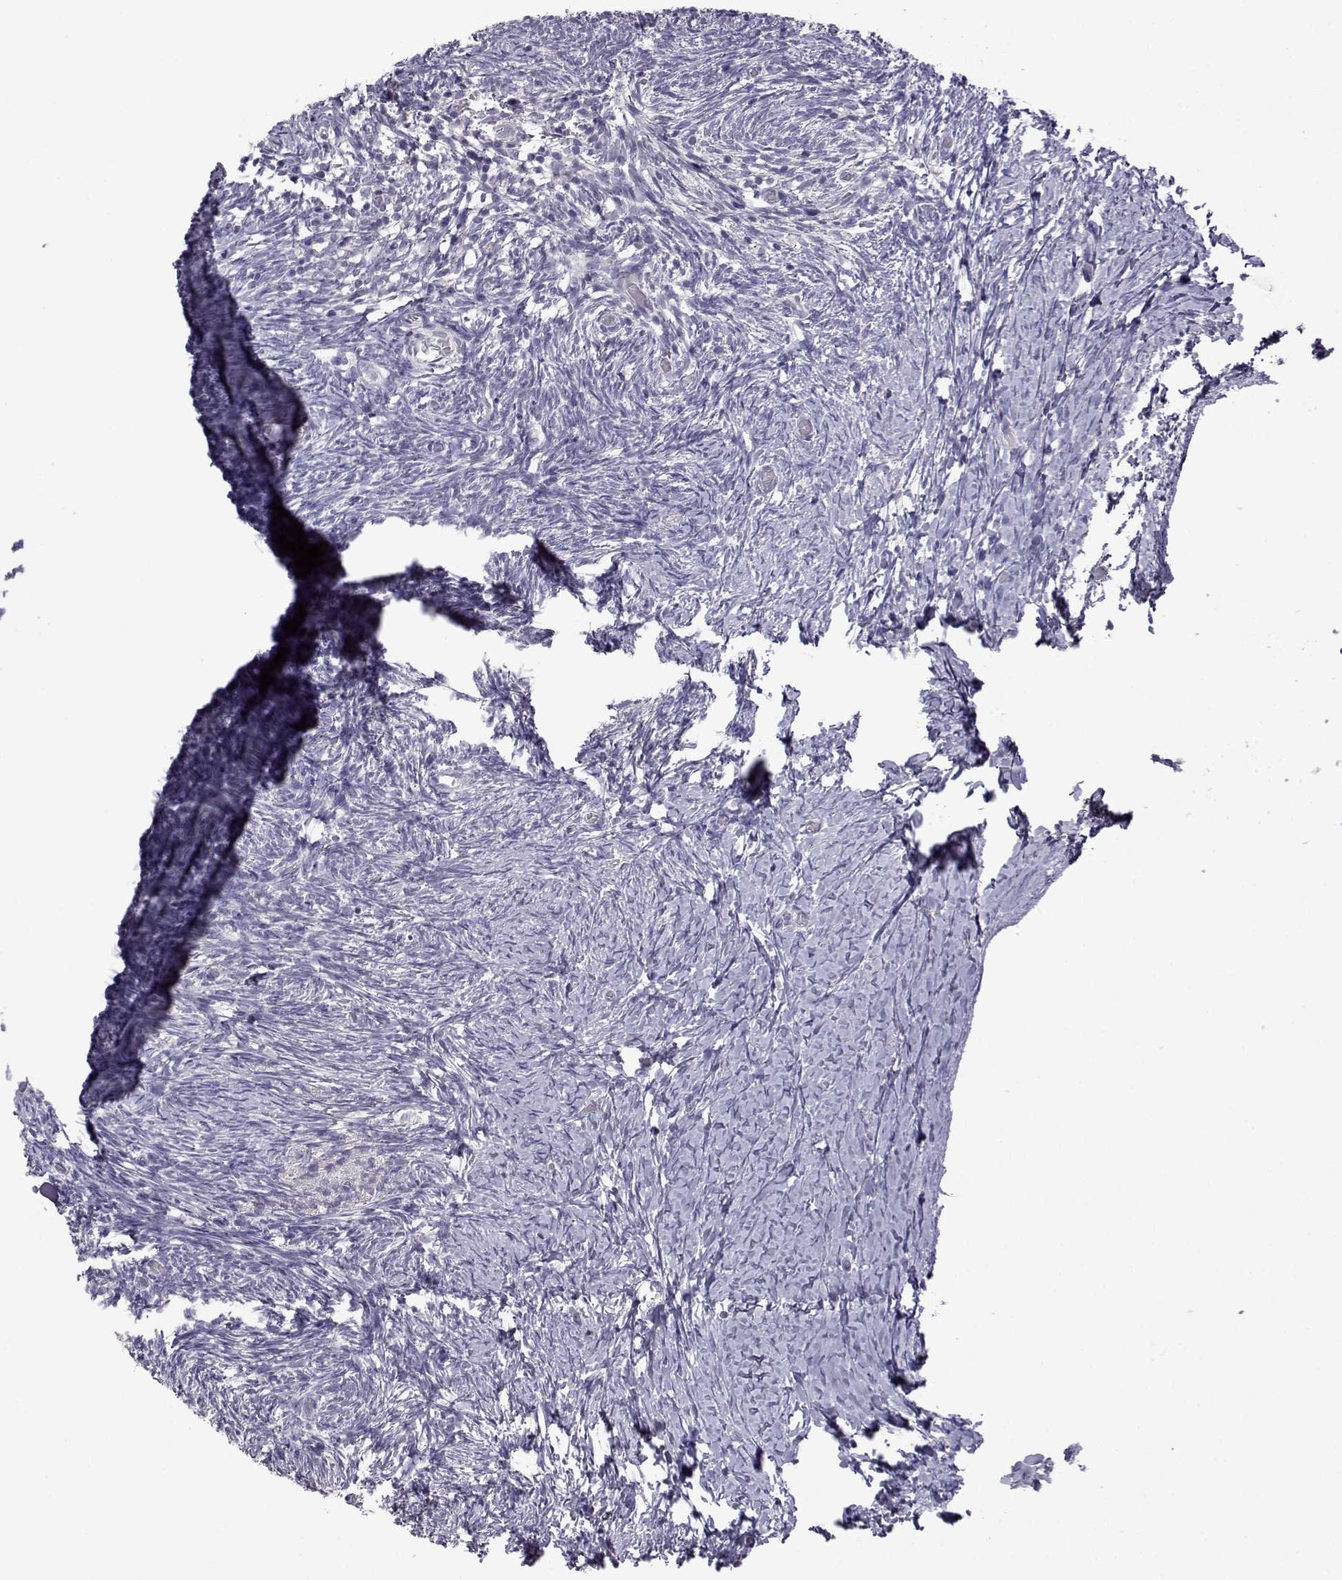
{"staining": {"intensity": "weak", "quantity": ">75%", "location": "cytoplasmic/membranous"}, "tissue": "ovary", "cell_type": "Follicle cells", "image_type": "normal", "snomed": [{"axis": "morphology", "description": "Normal tissue, NOS"}, {"axis": "topography", "description": "Ovary"}], "caption": "Approximately >75% of follicle cells in normal human ovary display weak cytoplasmic/membranous protein expression as visualized by brown immunohistochemical staining.", "gene": "VGF", "patient": {"sex": "female", "age": 39}}